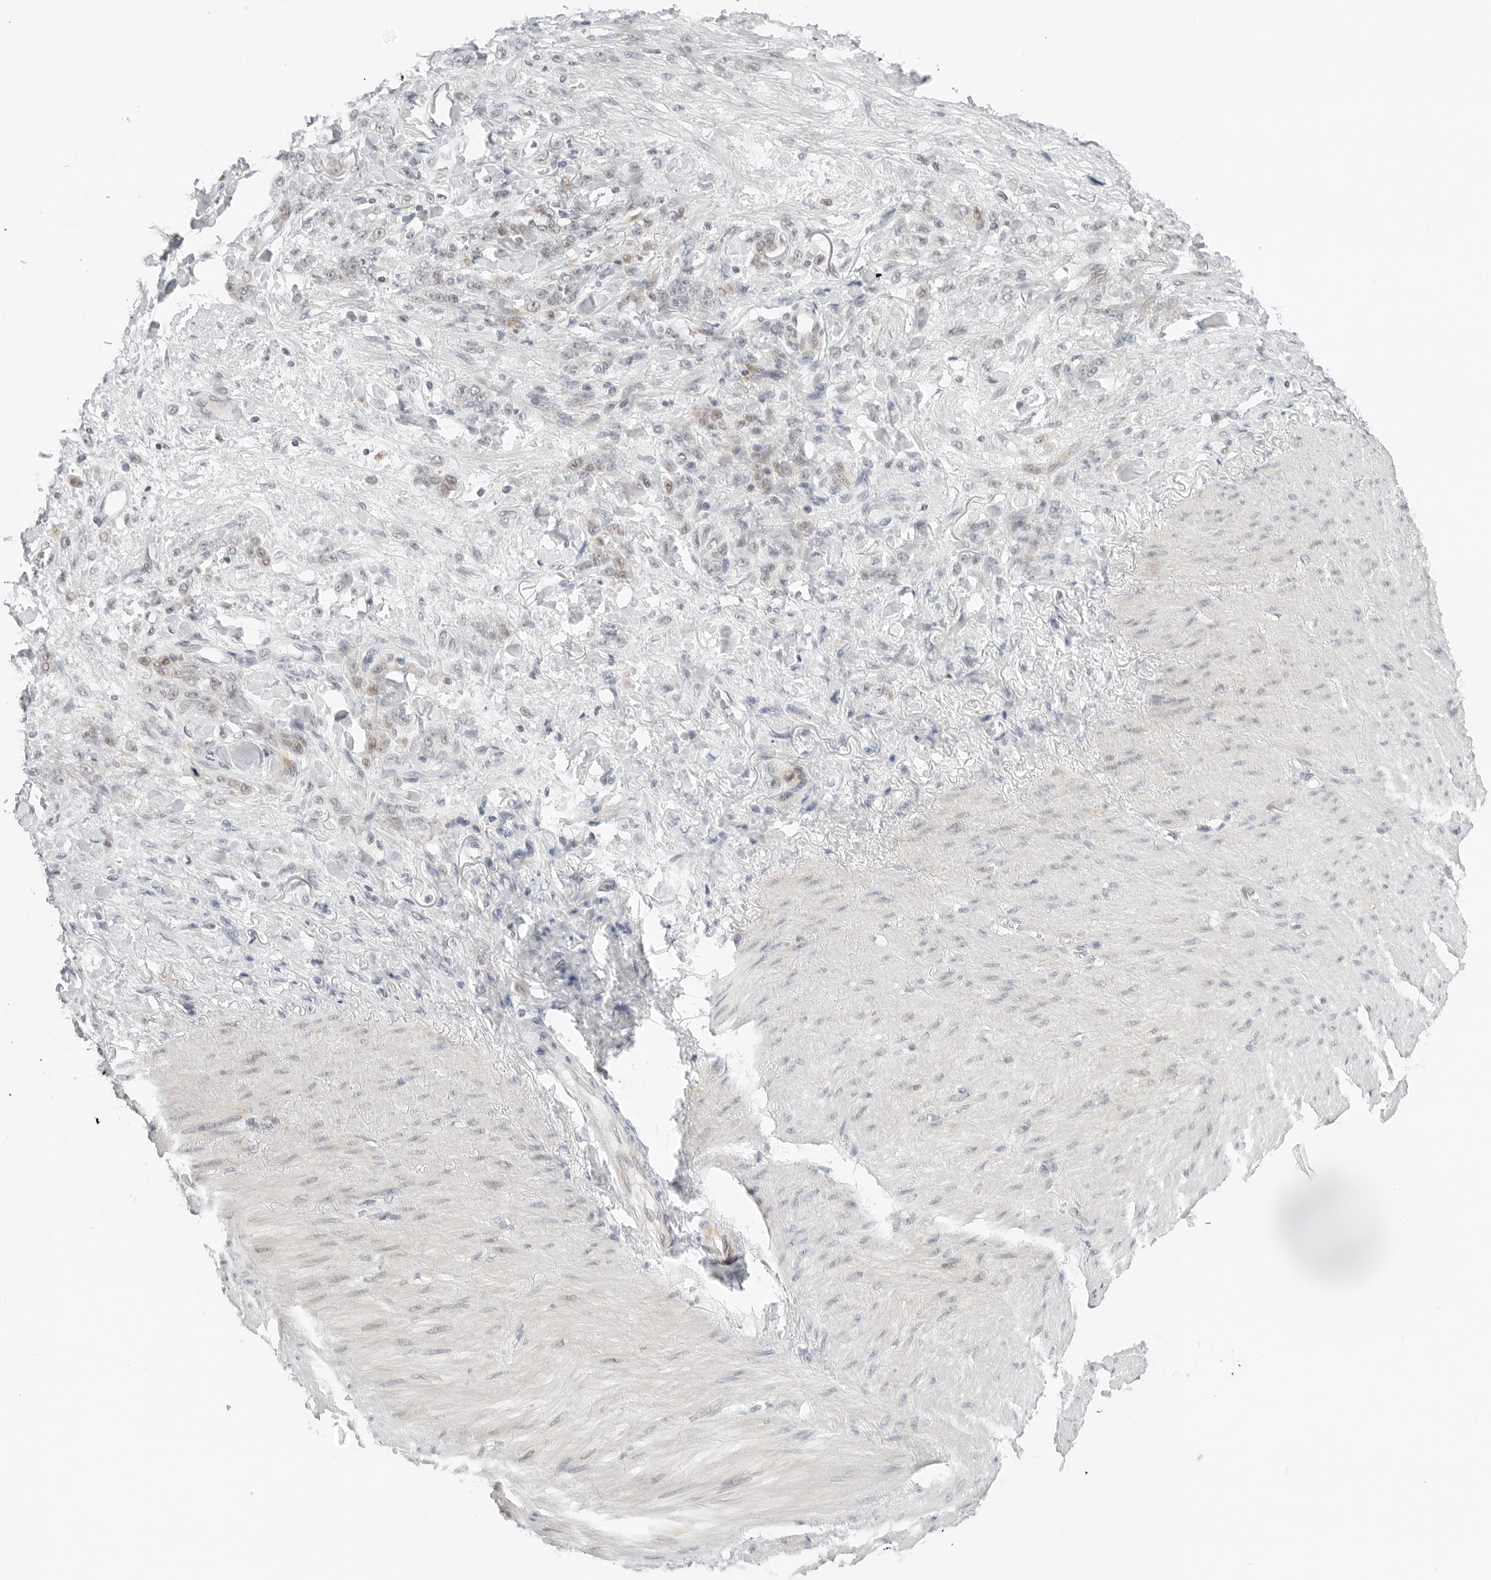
{"staining": {"intensity": "negative", "quantity": "none", "location": "none"}, "tissue": "stomach cancer", "cell_type": "Tumor cells", "image_type": "cancer", "snomed": [{"axis": "morphology", "description": "Normal tissue, NOS"}, {"axis": "morphology", "description": "Adenocarcinoma, NOS"}, {"axis": "topography", "description": "Stomach"}], "caption": "IHC image of neoplastic tissue: human stomach adenocarcinoma stained with DAB (3,3'-diaminobenzidine) reveals no significant protein staining in tumor cells. (IHC, brightfield microscopy, high magnification).", "gene": "PARP10", "patient": {"sex": "male", "age": 82}}